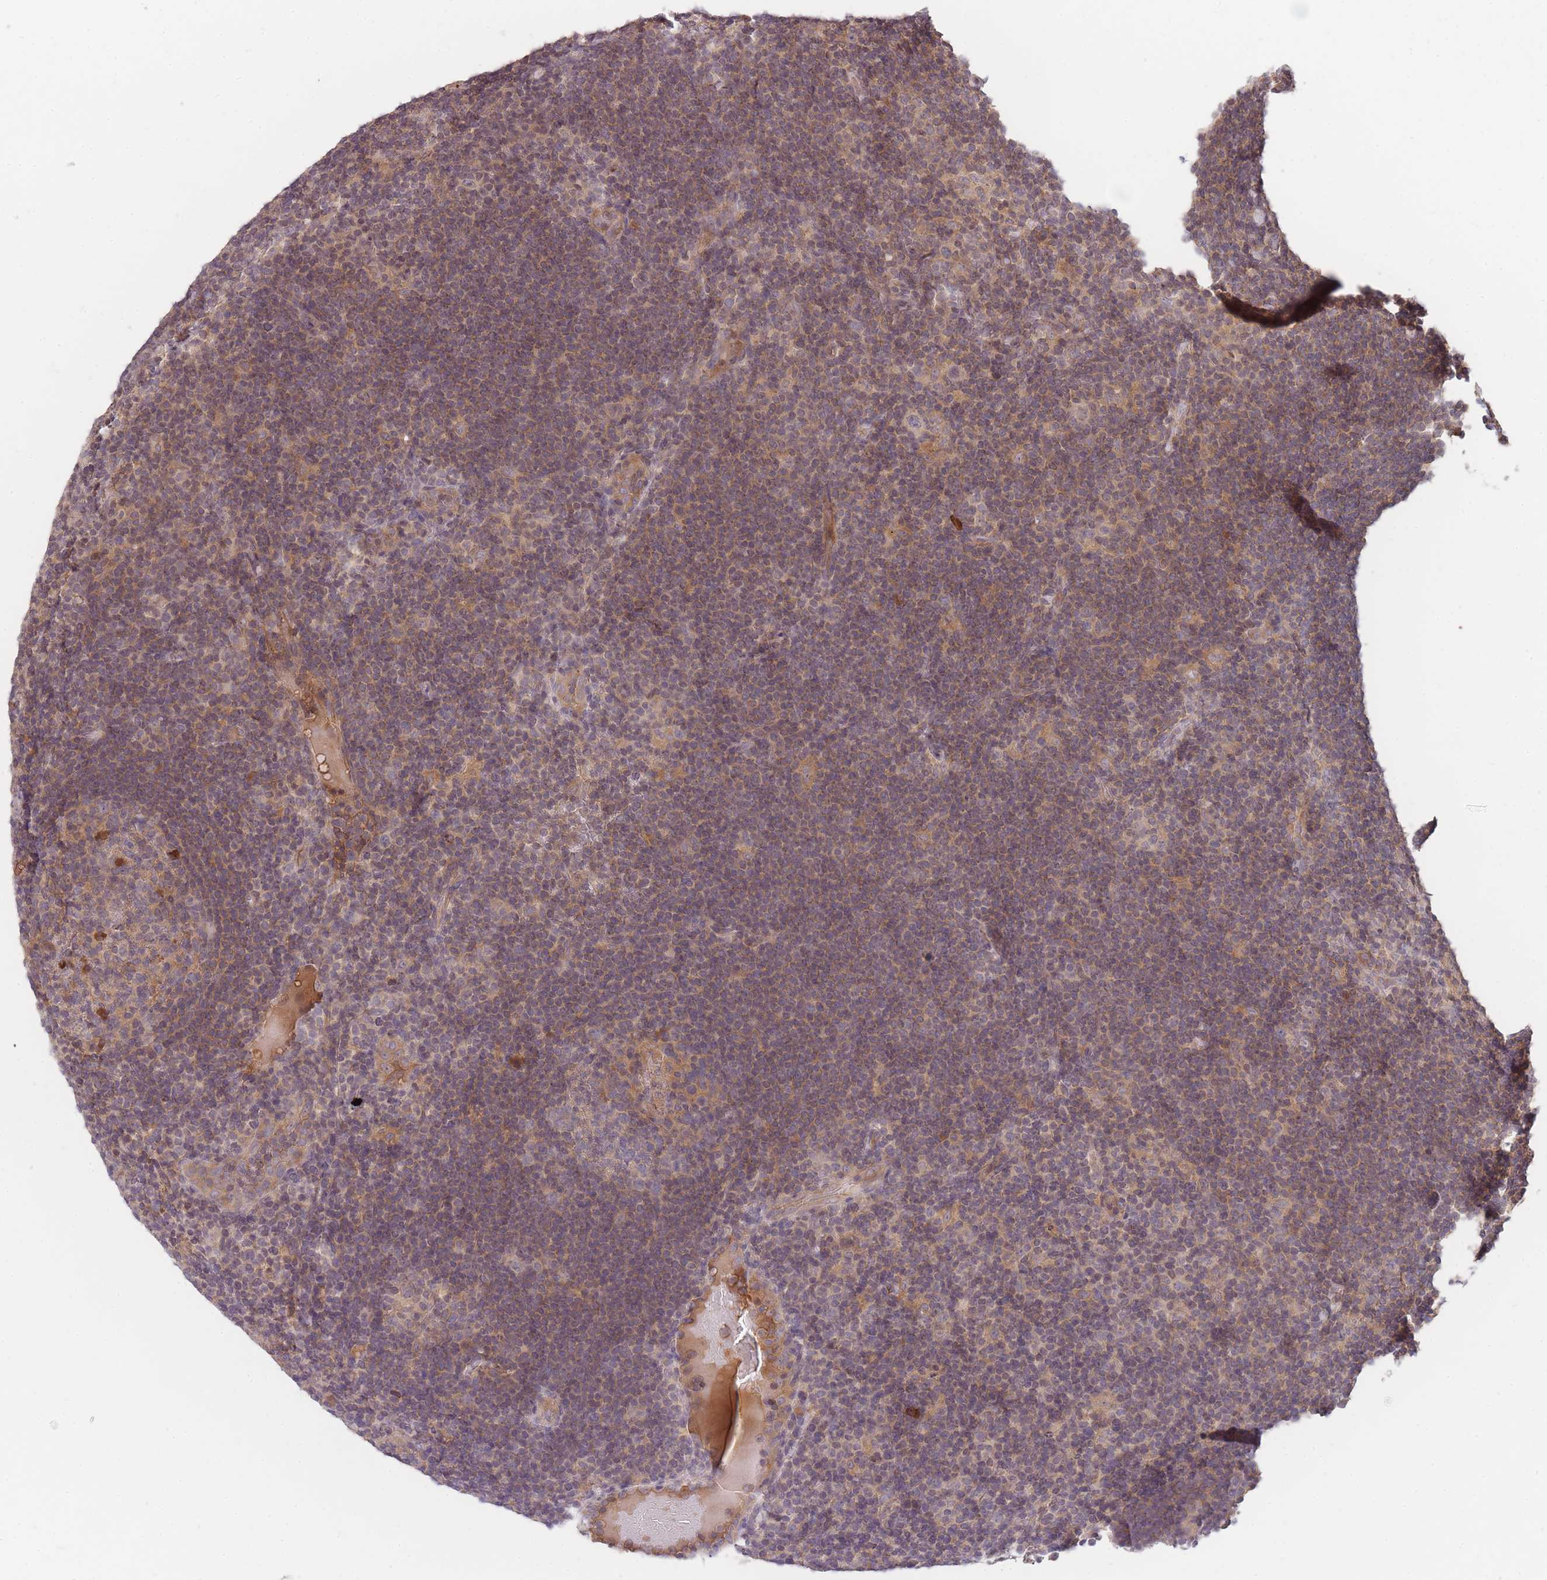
{"staining": {"intensity": "negative", "quantity": "none", "location": "none"}, "tissue": "lymphoma", "cell_type": "Tumor cells", "image_type": "cancer", "snomed": [{"axis": "morphology", "description": "Hodgkin's disease, NOS"}, {"axis": "topography", "description": "Lymph node"}], "caption": "A high-resolution image shows immunohistochemistry staining of lymphoma, which exhibits no significant staining in tumor cells.", "gene": "RALGDS", "patient": {"sex": "female", "age": 57}}